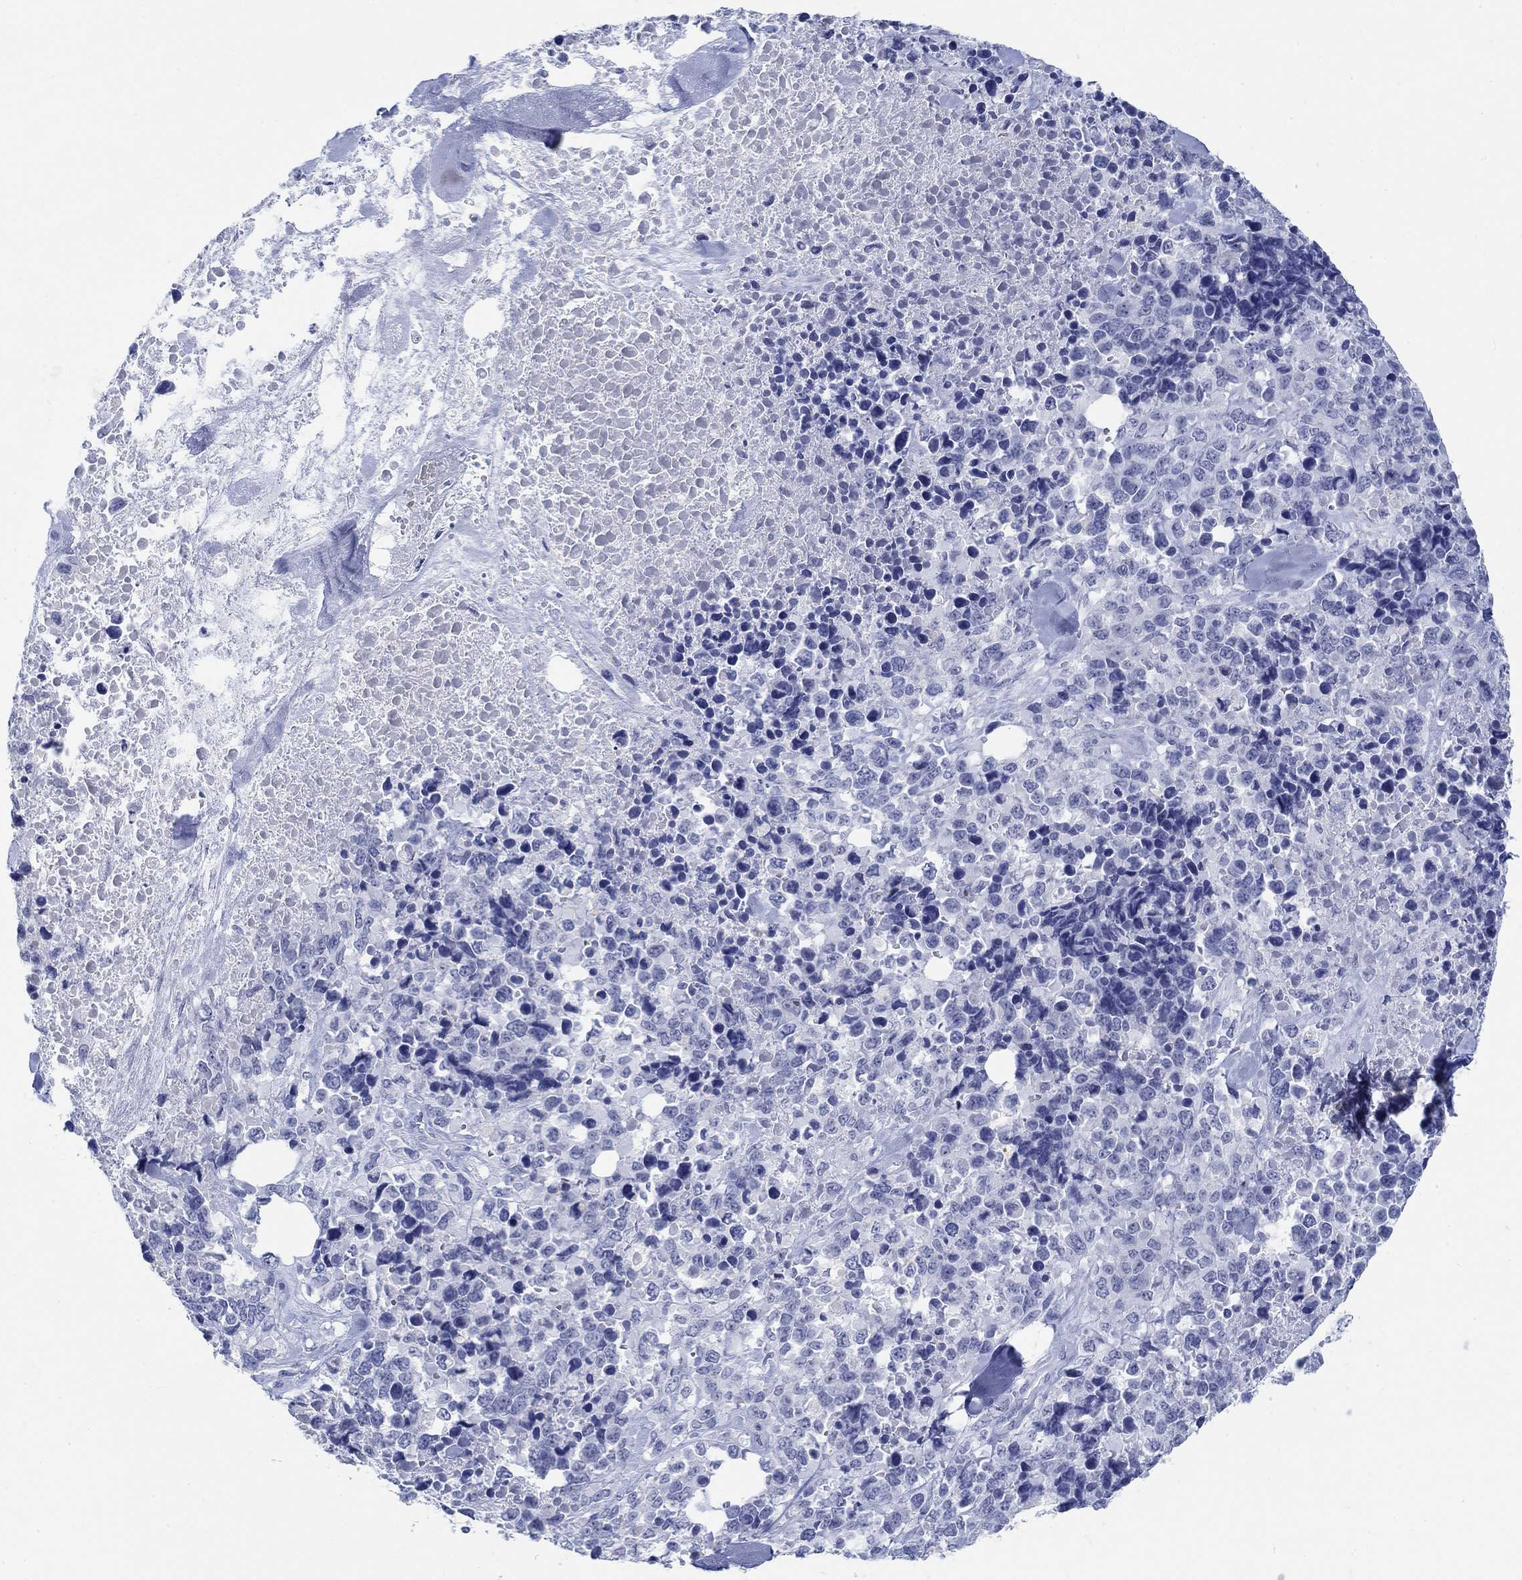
{"staining": {"intensity": "negative", "quantity": "none", "location": "none"}, "tissue": "melanoma", "cell_type": "Tumor cells", "image_type": "cancer", "snomed": [{"axis": "morphology", "description": "Malignant melanoma, Metastatic site"}, {"axis": "topography", "description": "Skin"}], "caption": "This micrograph is of melanoma stained with immunohistochemistry to label a protein in brown with the nuclei are counter-stained blue. There is no positivity in tumor cells.", "gene": "GRIA3", "patient": {"sex": "male", "age": 84}}